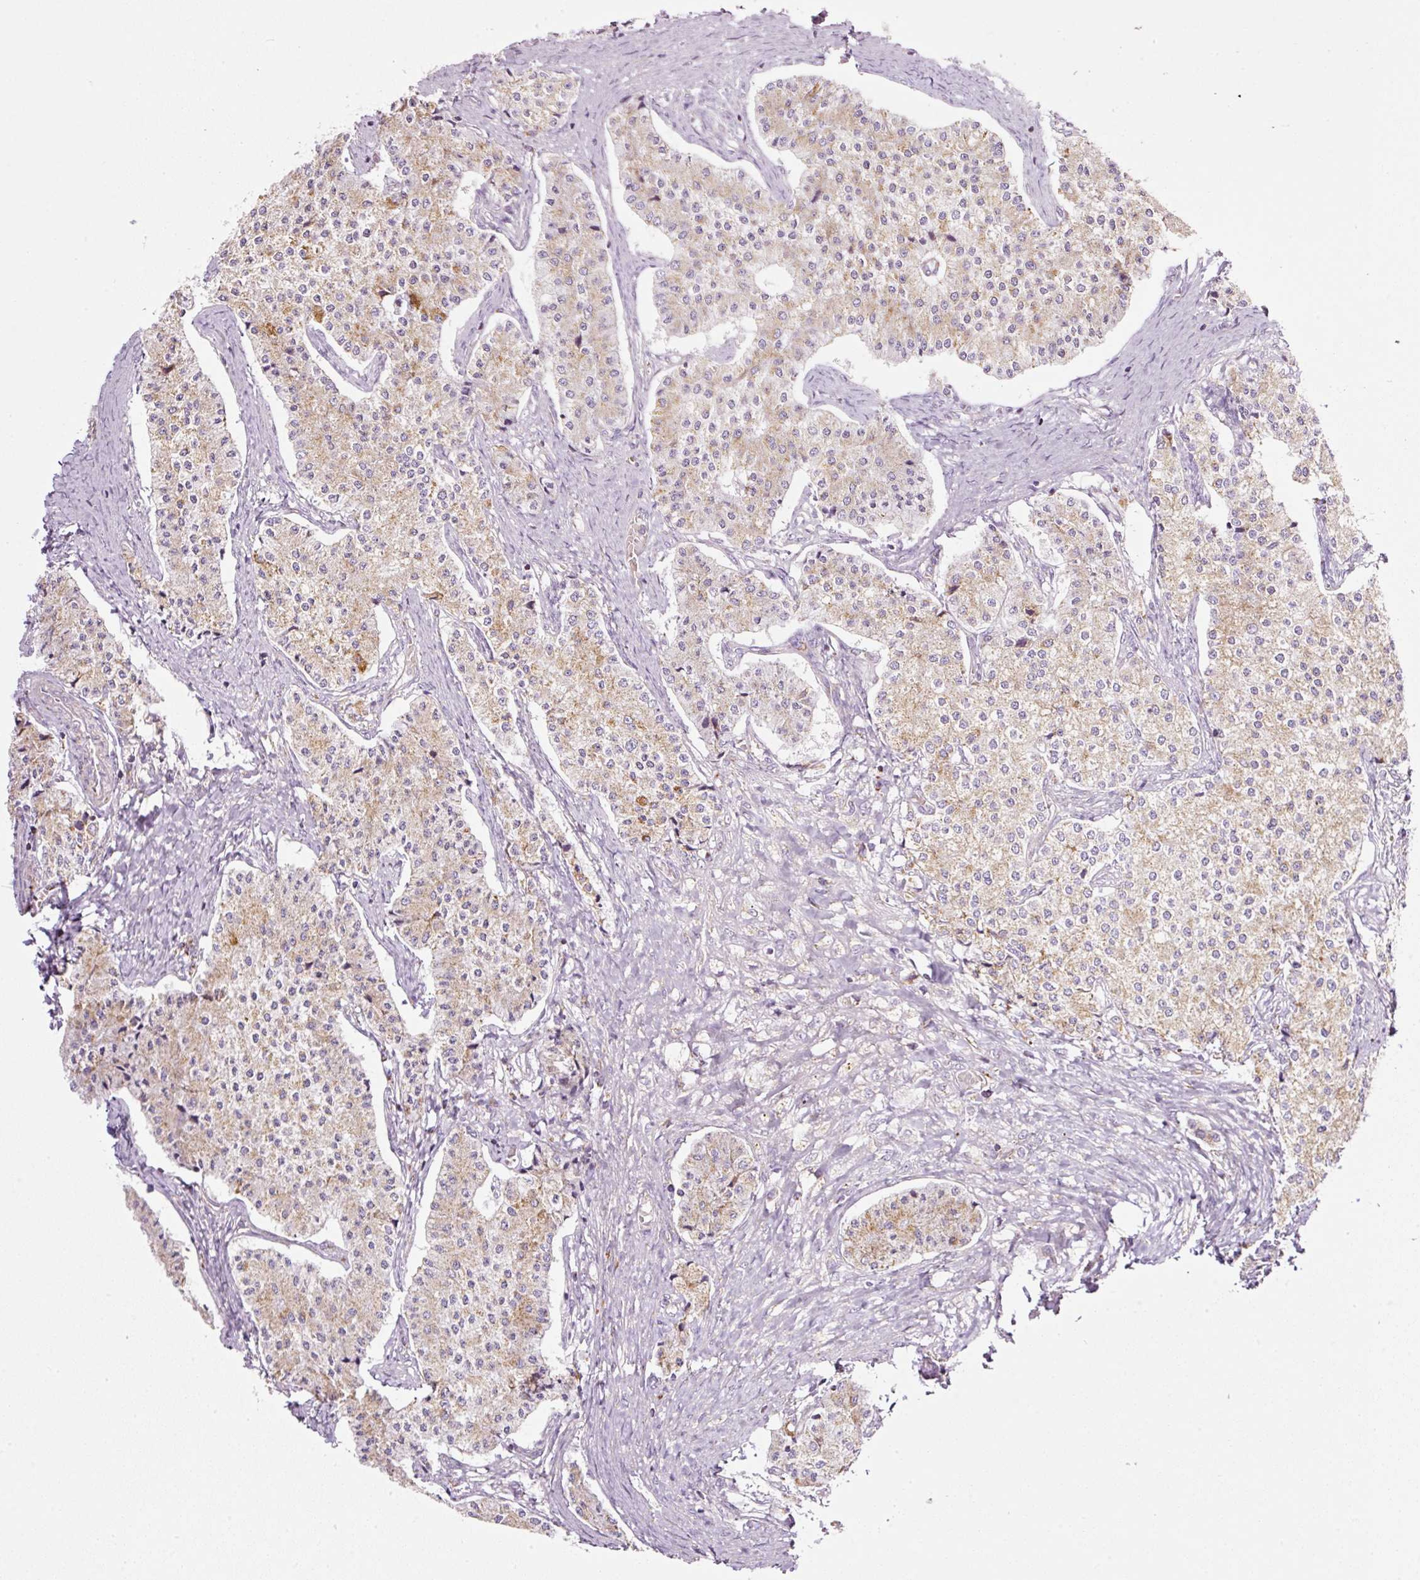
{"staining": {"intensity": "moderate", "quantity": "25%-75%", "location": "cytoplasmic/membranous"}, "tissue": "carcinoid", "cell_type": "Tumor cells", "image_type": "cancer", "snomed": [{"axis": "morphology", "description": "Carcinoid, malignant, NOS"}, {"axis": "topography", "description": "Colon"}], "caption": "About 25%-75% of tumor cells in carcinoid show moderate cytoplasmic/membranous protein staining as visualized by brown immunohistochemical staining.", "gene": "SDHA", "patient": {"sex": "female", "age": 52}}